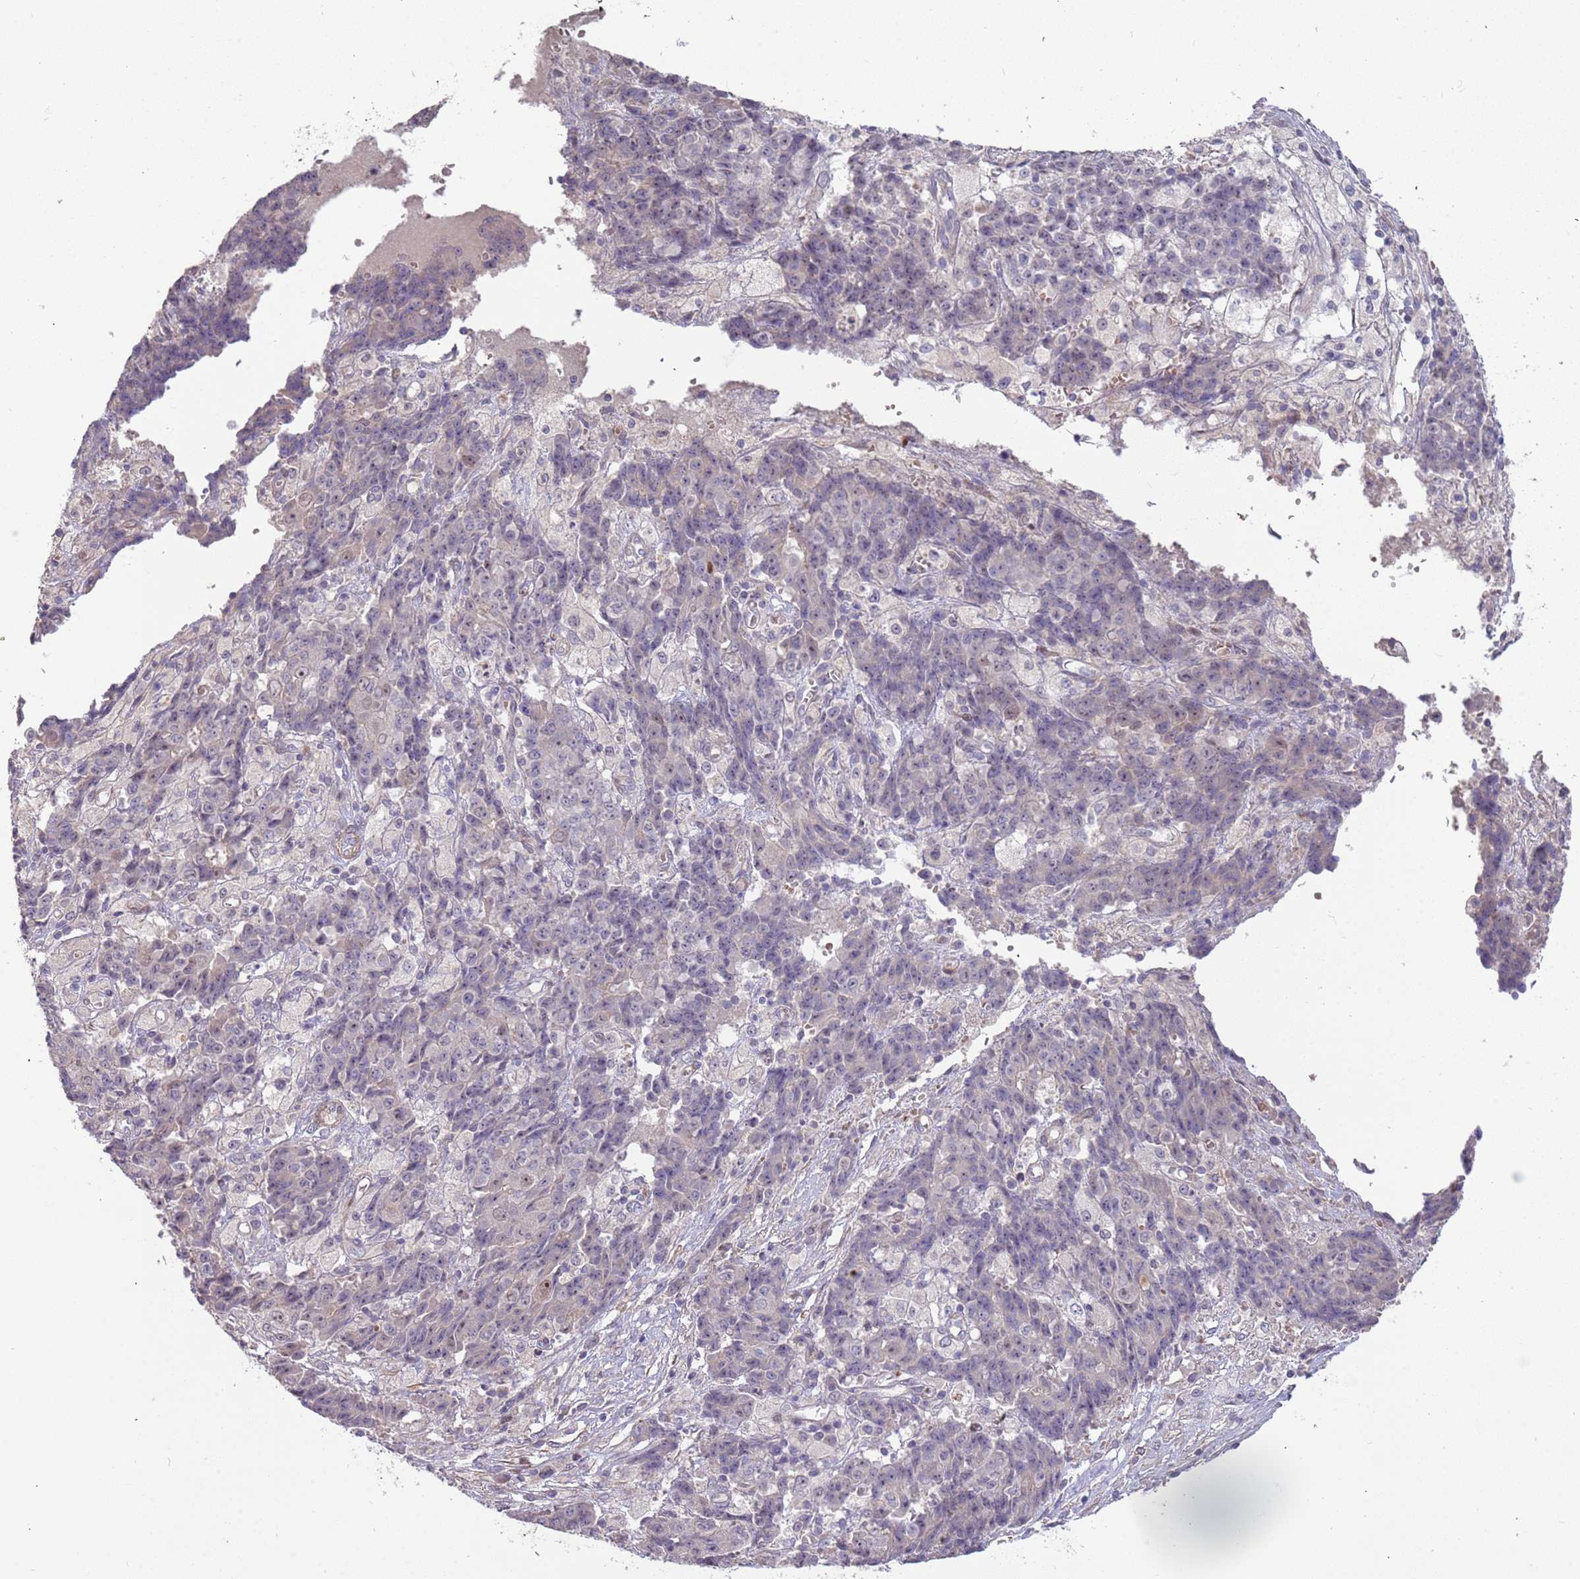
{"staining": {"intensity": "moderate", "quantity": "<25%", "location": "nuclear"}, "tissue": "ovarian cancer", "cell_type": "Tumor cells", "image_type": "cancer", "snomed": [{"axis": "morphology", "description": "Carcinoma, endometroid"}, {"axis": "topography", "description": "Ovary"}], "caption": "Immunohistochemical staining of human endometroid carcinoma (ovarian) reveals moderate nuclear protein staining in about <25% of tumor cells. The staining is performed using DAB (3,3'-diaminobenzidine) brown chromogen to label protein expression. The nuclei are counter-stained blue using hematoxylin.", "gene": "TRAPPC6B", "patient": {"sex": "female", "age": 42}}